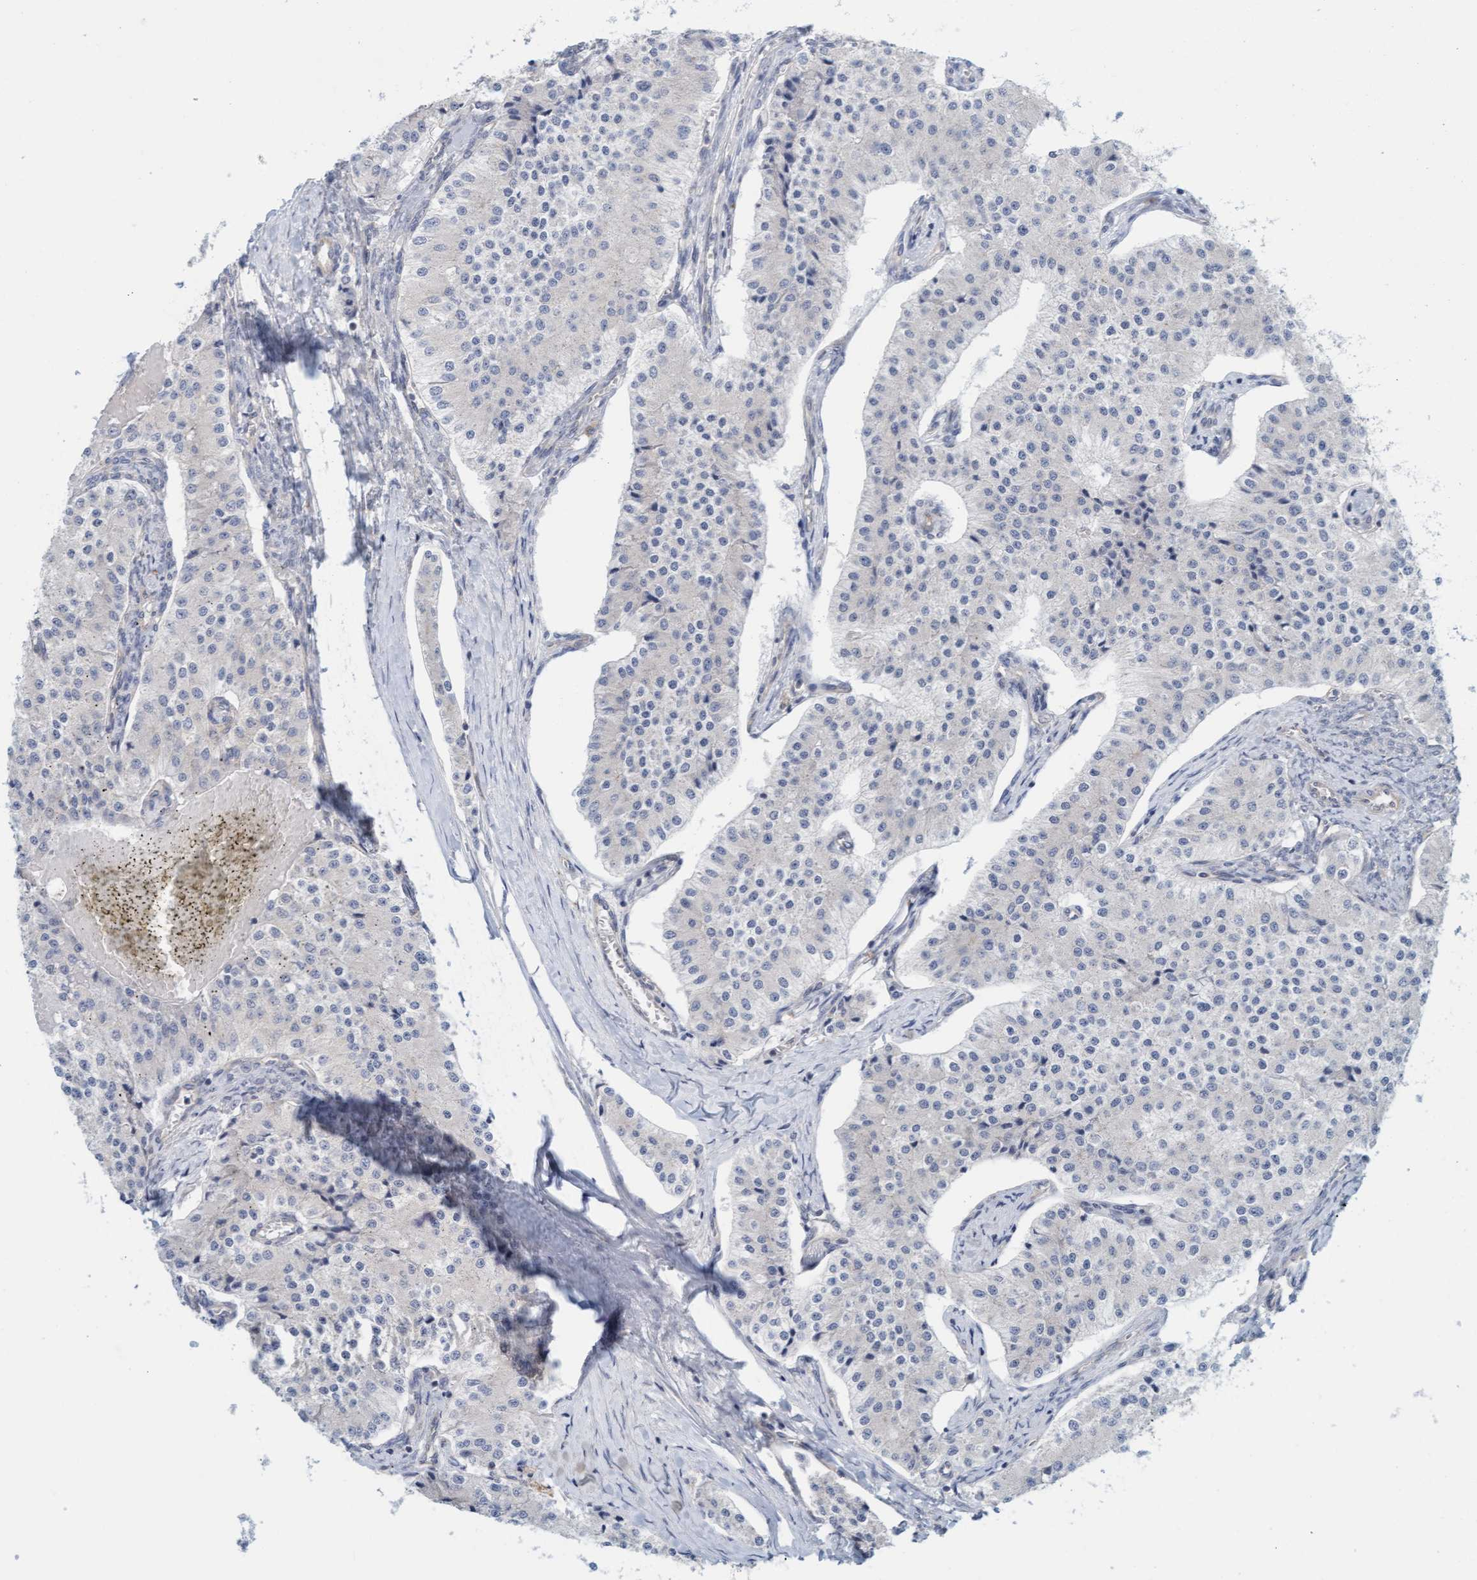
{"staining": {"intensity": "negative", "quantity": "none", "location": "none"}, "tissue": "carcinoid", "cell_type": "Tumor cells", "image_type": "cancer", "snomed": [{"axis": "morphology", "description": "Carcinoid, malignant, NOS"}, {"axis": "topography", "description": "Colon"}], "caption": "The histopathology image demonstrates no significant staining in tumor cells of malignant carcinoid.", "gene": "PRKD2", "patient": {"sex": "female", "age": 52}}